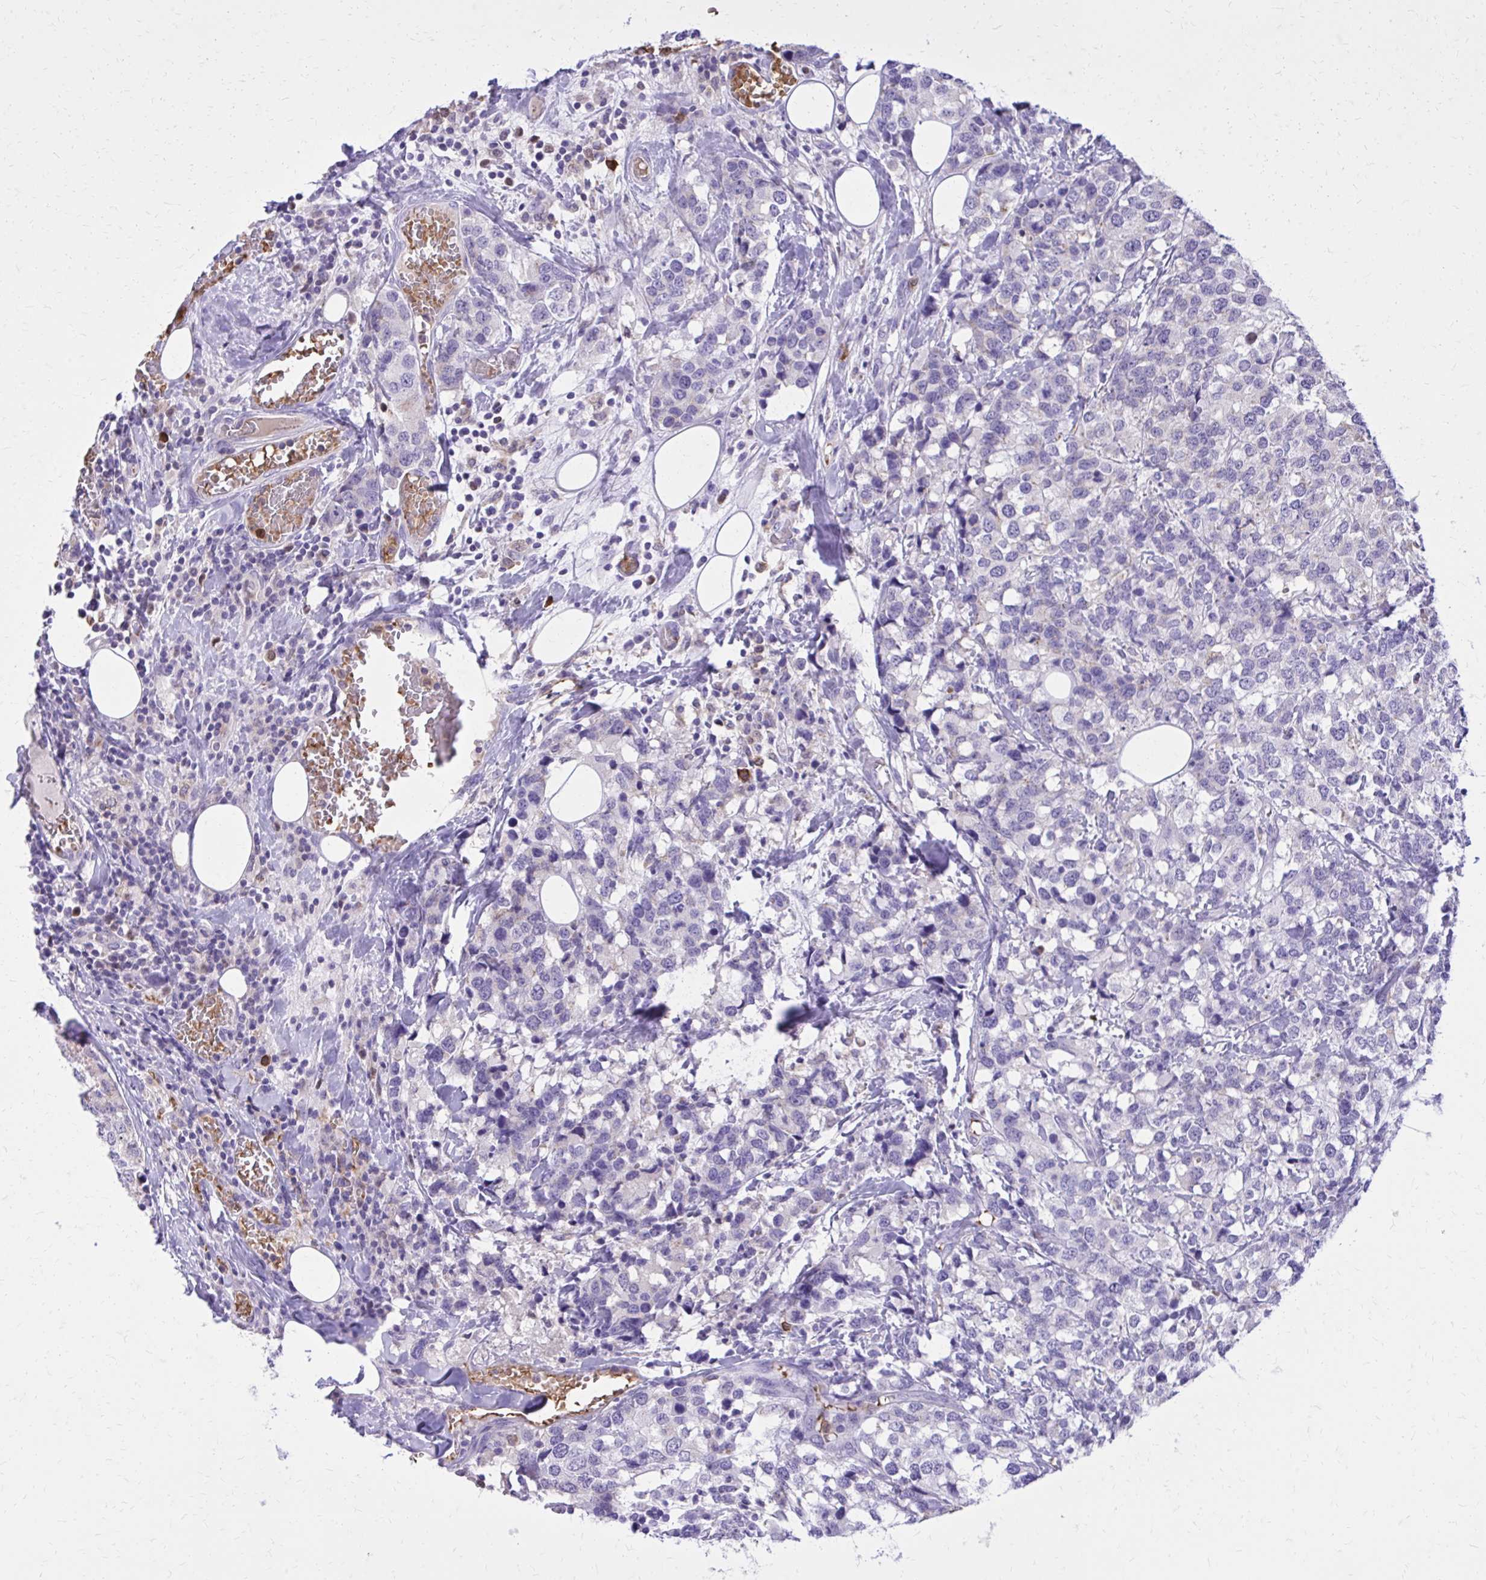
{"staining": {"intensity": "negative", "quantity": "none", "location": "none"}, "tissue": "breast cancer", "cell_type": "Tumor cells", "image_type": "cancer", "snomed": [{"axis": "morphology", "description": "Lobular carcinoma"}, {"axis": "topography", "description": "Breast"}], "caption": "DAB (3,3'-diaminobenzidine) immunohistochemical staining of human lobular carcinoma (breast) demonstrates no significant staining in tumor cells.", "gene": "CAT", "patient": {"sex": "female", "age": 59}}